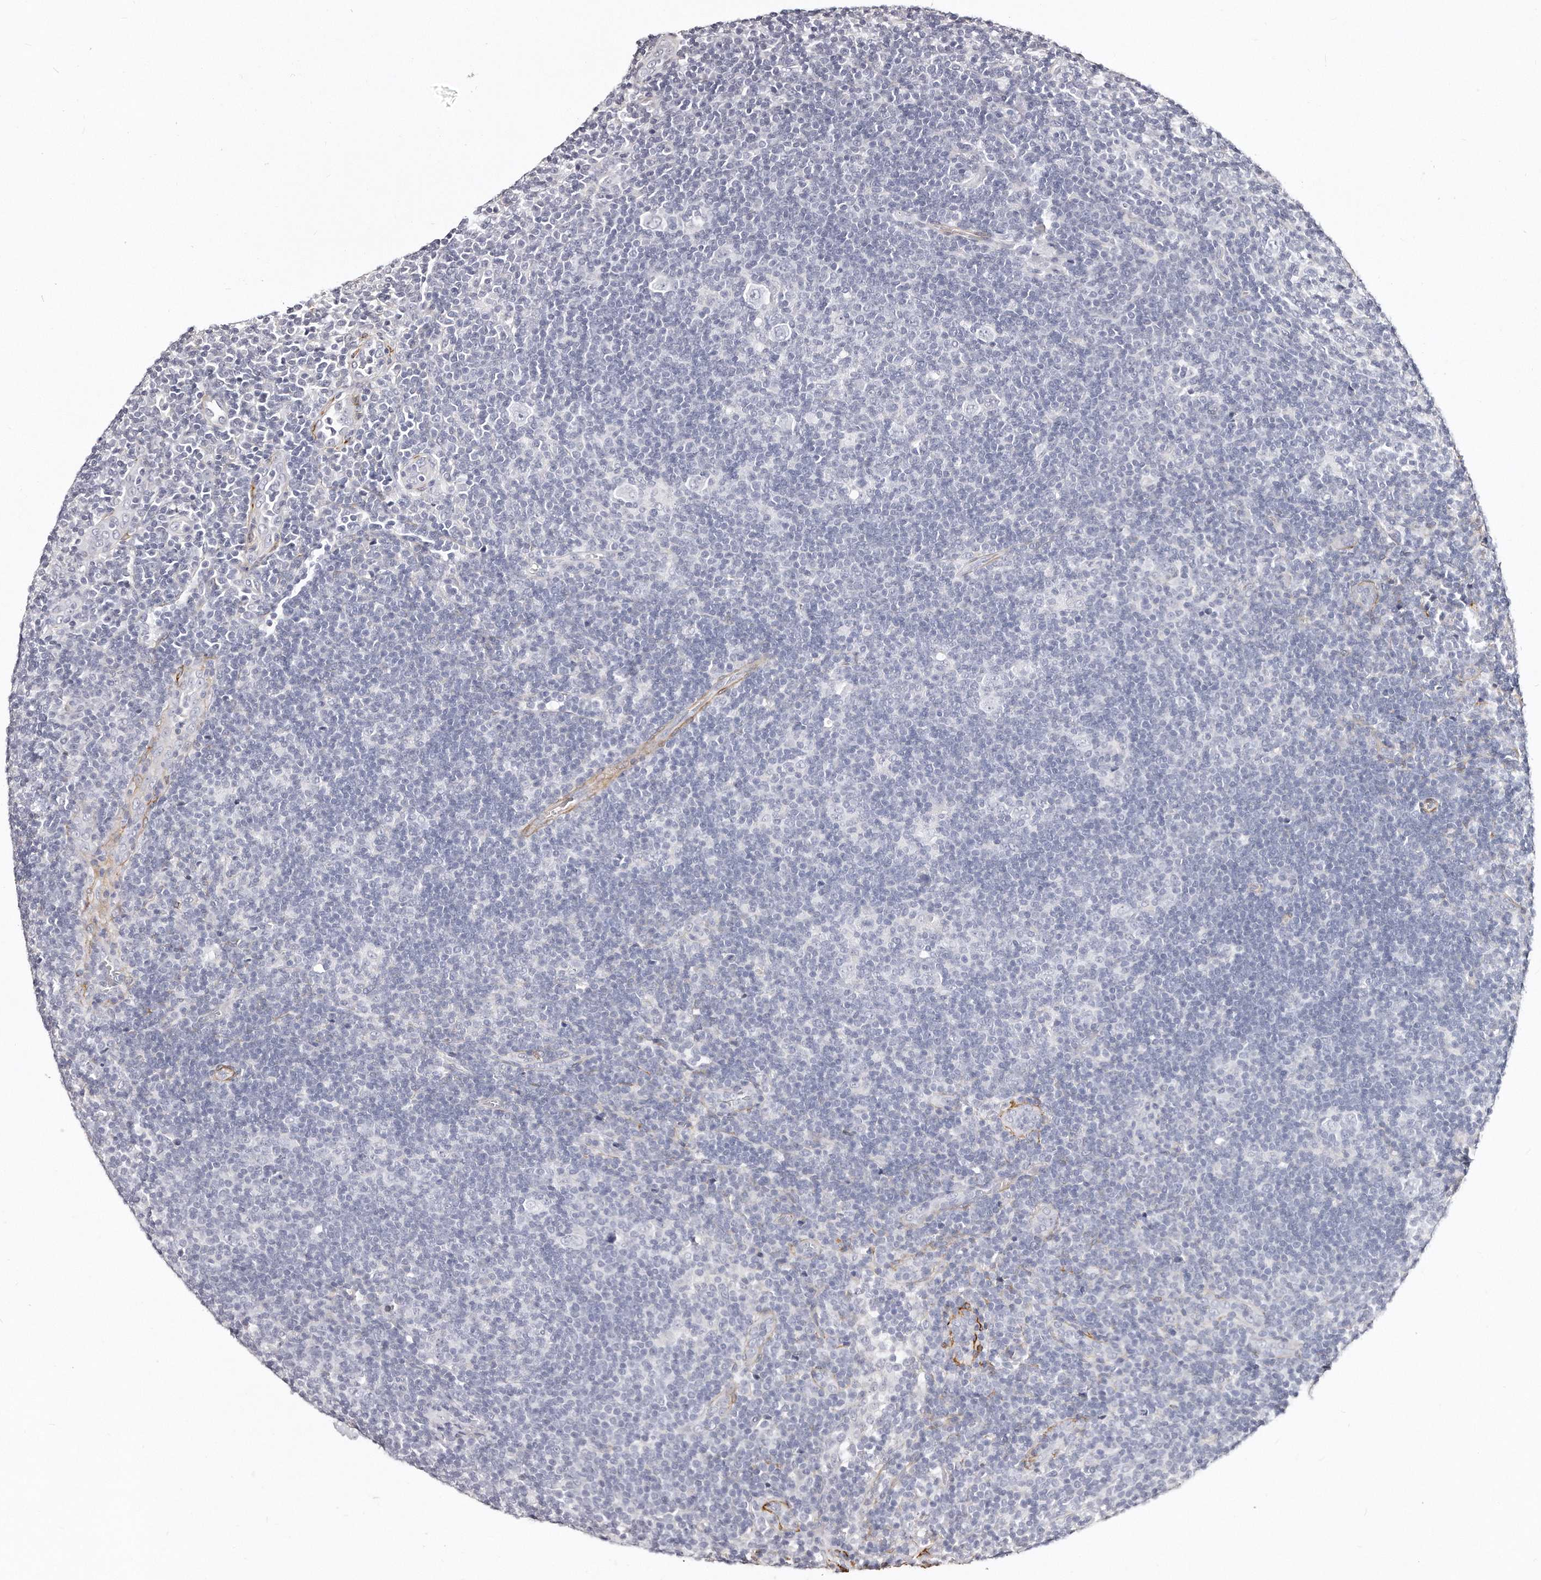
{"staining": {"intensity": "negative", "quantity": "none", "location": "none"}, "tissue": "lymphoma", "cell_type": "Tumor cells", "image_type": "cancer", "snomed": [{"axis": "morphology", "description": "Hodgkin's disease, NOS"}, {"axis": "topography", "description": "Lymph node"}], "caption": "The histopathology image demonstrates no significant staining in tumor cells of lymphoma.", "gene": "LMOD1", "patient": {"sex": "female", "age": 57}}